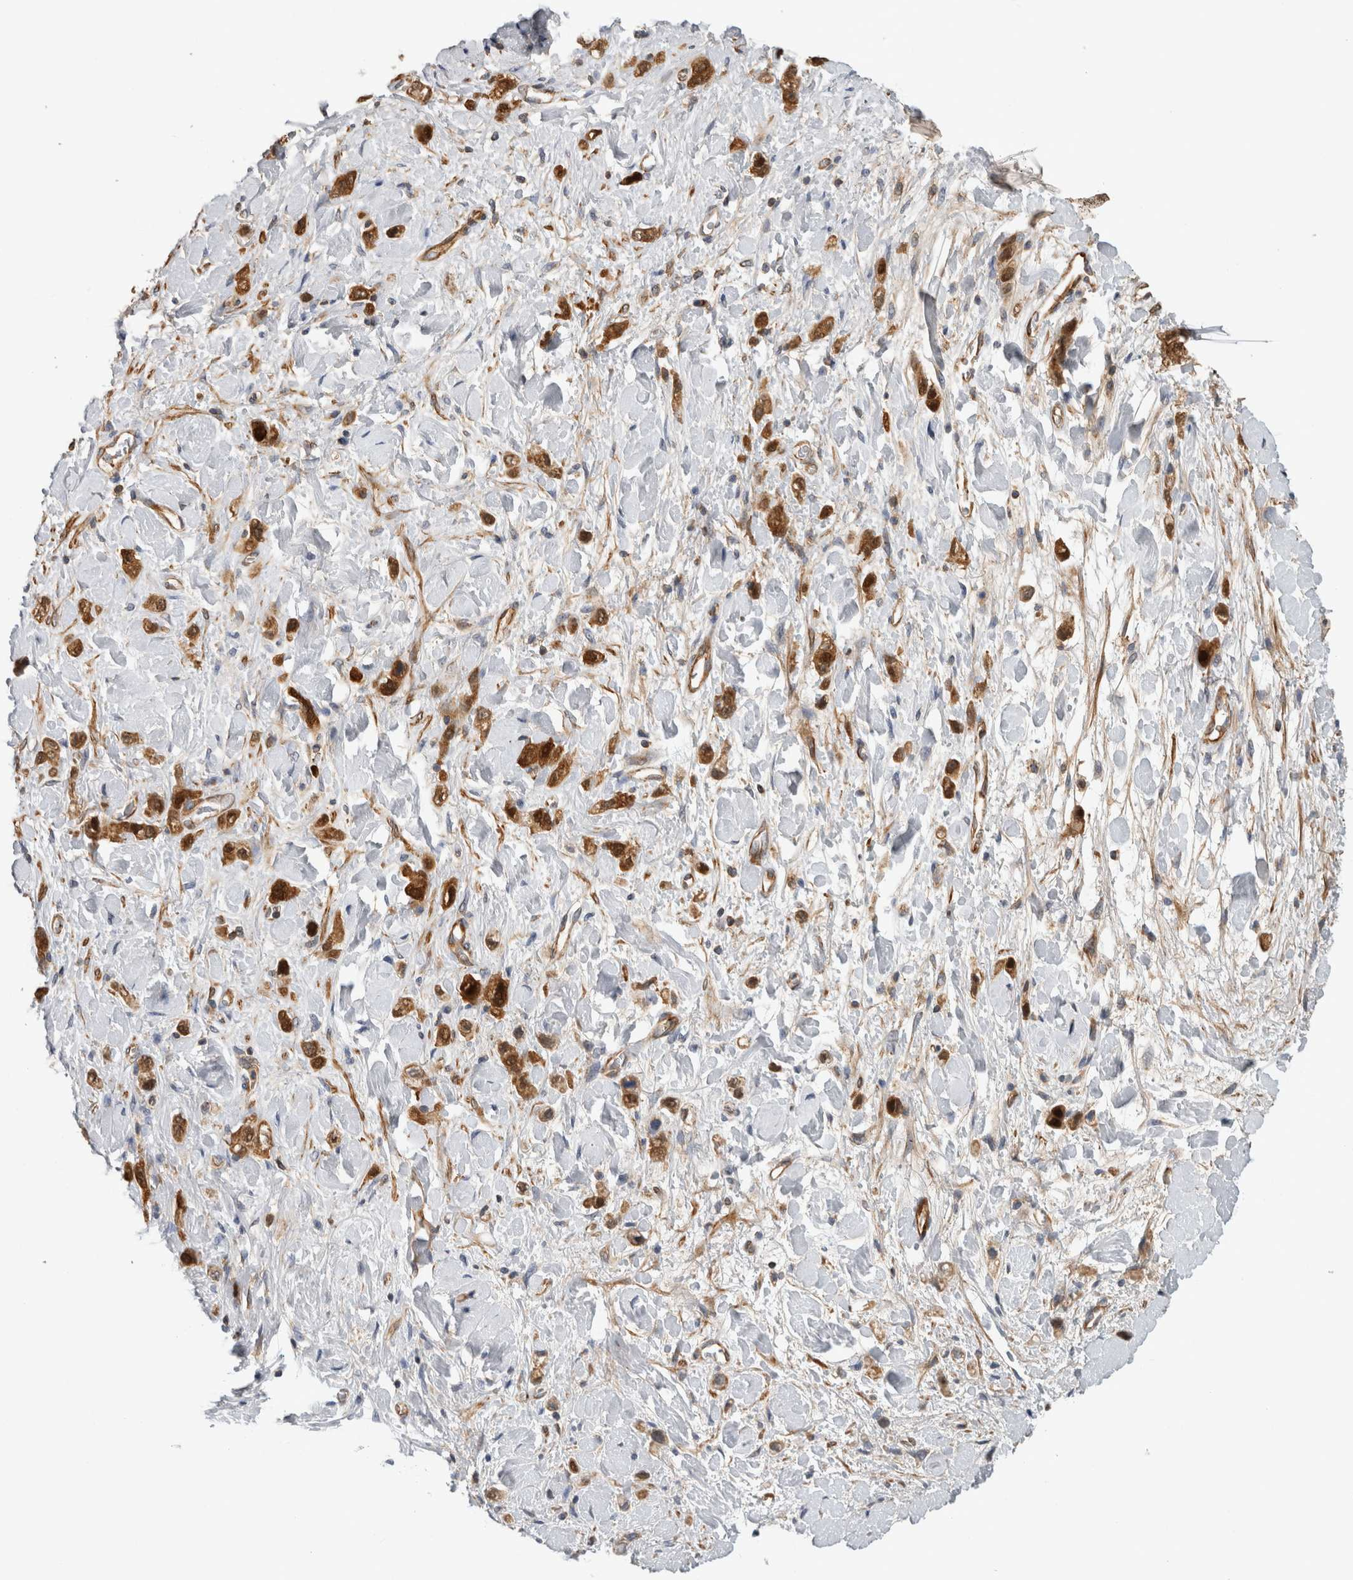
{"staining": {"intensity": "moderate", "quantity": ">75%", "location": "cytoplasmic/membranous,nuclear"}, "tissue": "stomach cancer", "cell_type": "Tumor cells", "image_type": "cancer", "snomed": [{"axis": "morphology", "description": "Adenocarcinoma, NOS"}, {"axis": "topography", "description": "Stomach"}], "caption": "Moderate cytoplasmic/membranous and nuclear expression is seen in approximately >75% of tumor cells in stomach adenocarcinoma. (DAB = brown stain, brightfield microscopy at high magnification).", "gene": "SFXN2", "patient": {"sex": "female", "age": 65}}